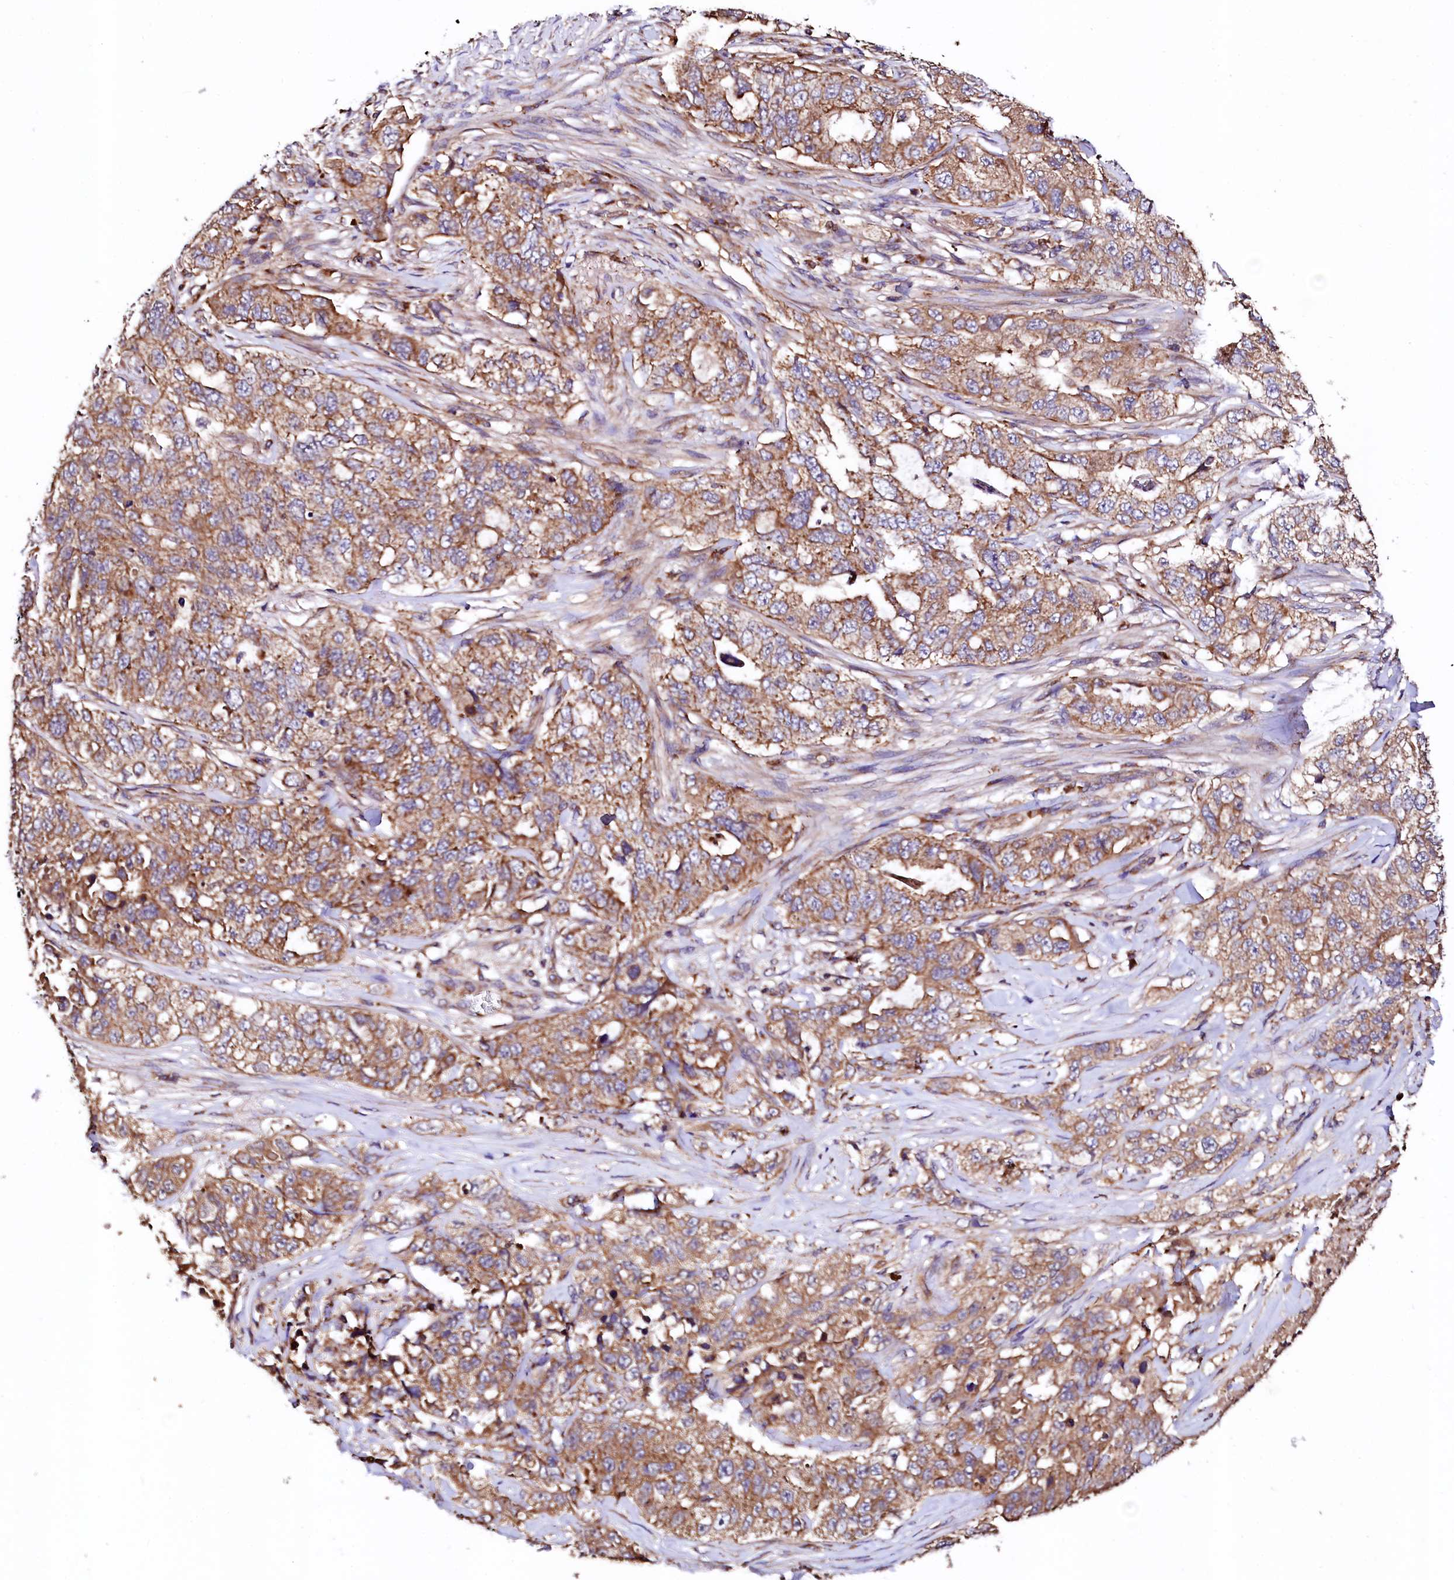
{"staining": {"intensity": "moderate", "quantity": ">75%", "location": "cytoplasmic/membranous"}, "tissue": "lung cancer", "cell_type": "Tumor cells", "image_type": "cancer", "snomed": [{"axis": "morphology", "description": "Adenocarcinoma, NOS"}, {"axis": "topography", "description": "Lung"}], "caption": "IHC histopathology image of human lung cancer stained for a protein (brown), which exhibits medium levels of moderate cytoplasmic/membranous staining in approximately >75% of tumor cells.", "gene": "ST3GAL1", "patient": {"sex": "female", "age": 51}}